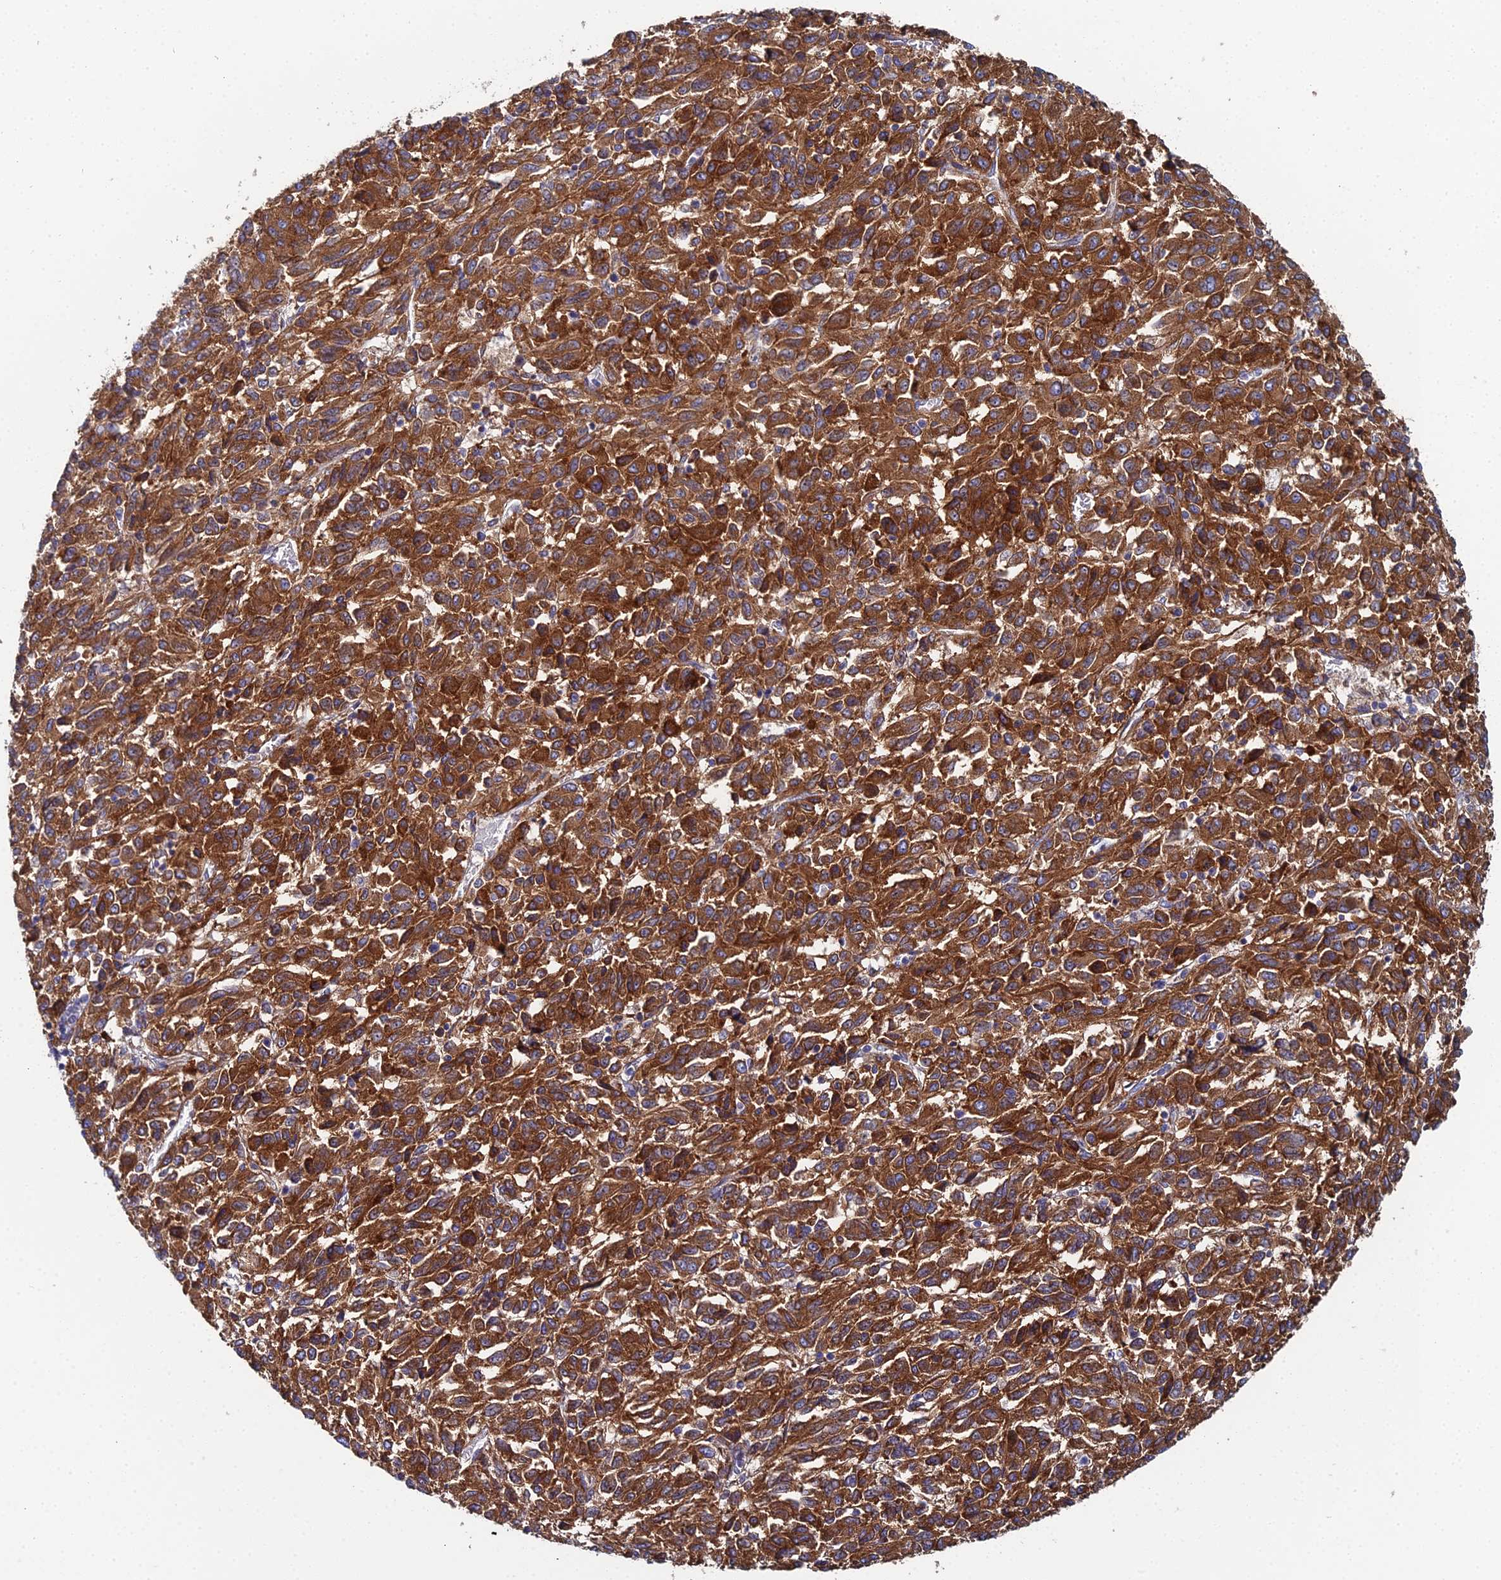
{"staining": {"intensity": "strong", "quantity": ">75%", "location": "cytoplasmic/membranous"}, "tissue": "melanoma", "cell_type": "Tumor cells", "image_type": "cancer", "snomed": [{"axis": "morphology", "description": "Malignant melanoma, Metastatic site"}, {"axis": "topography", "description": "Lung"}], "caption": "The immunohistochemical stain labels strong cytoplasmic/membranous positivity in tumor cells of malignant melanoma (metastatic site) tissue.", "gene": "CLCN3", "patient": {"sex": "male", "age": 64}}